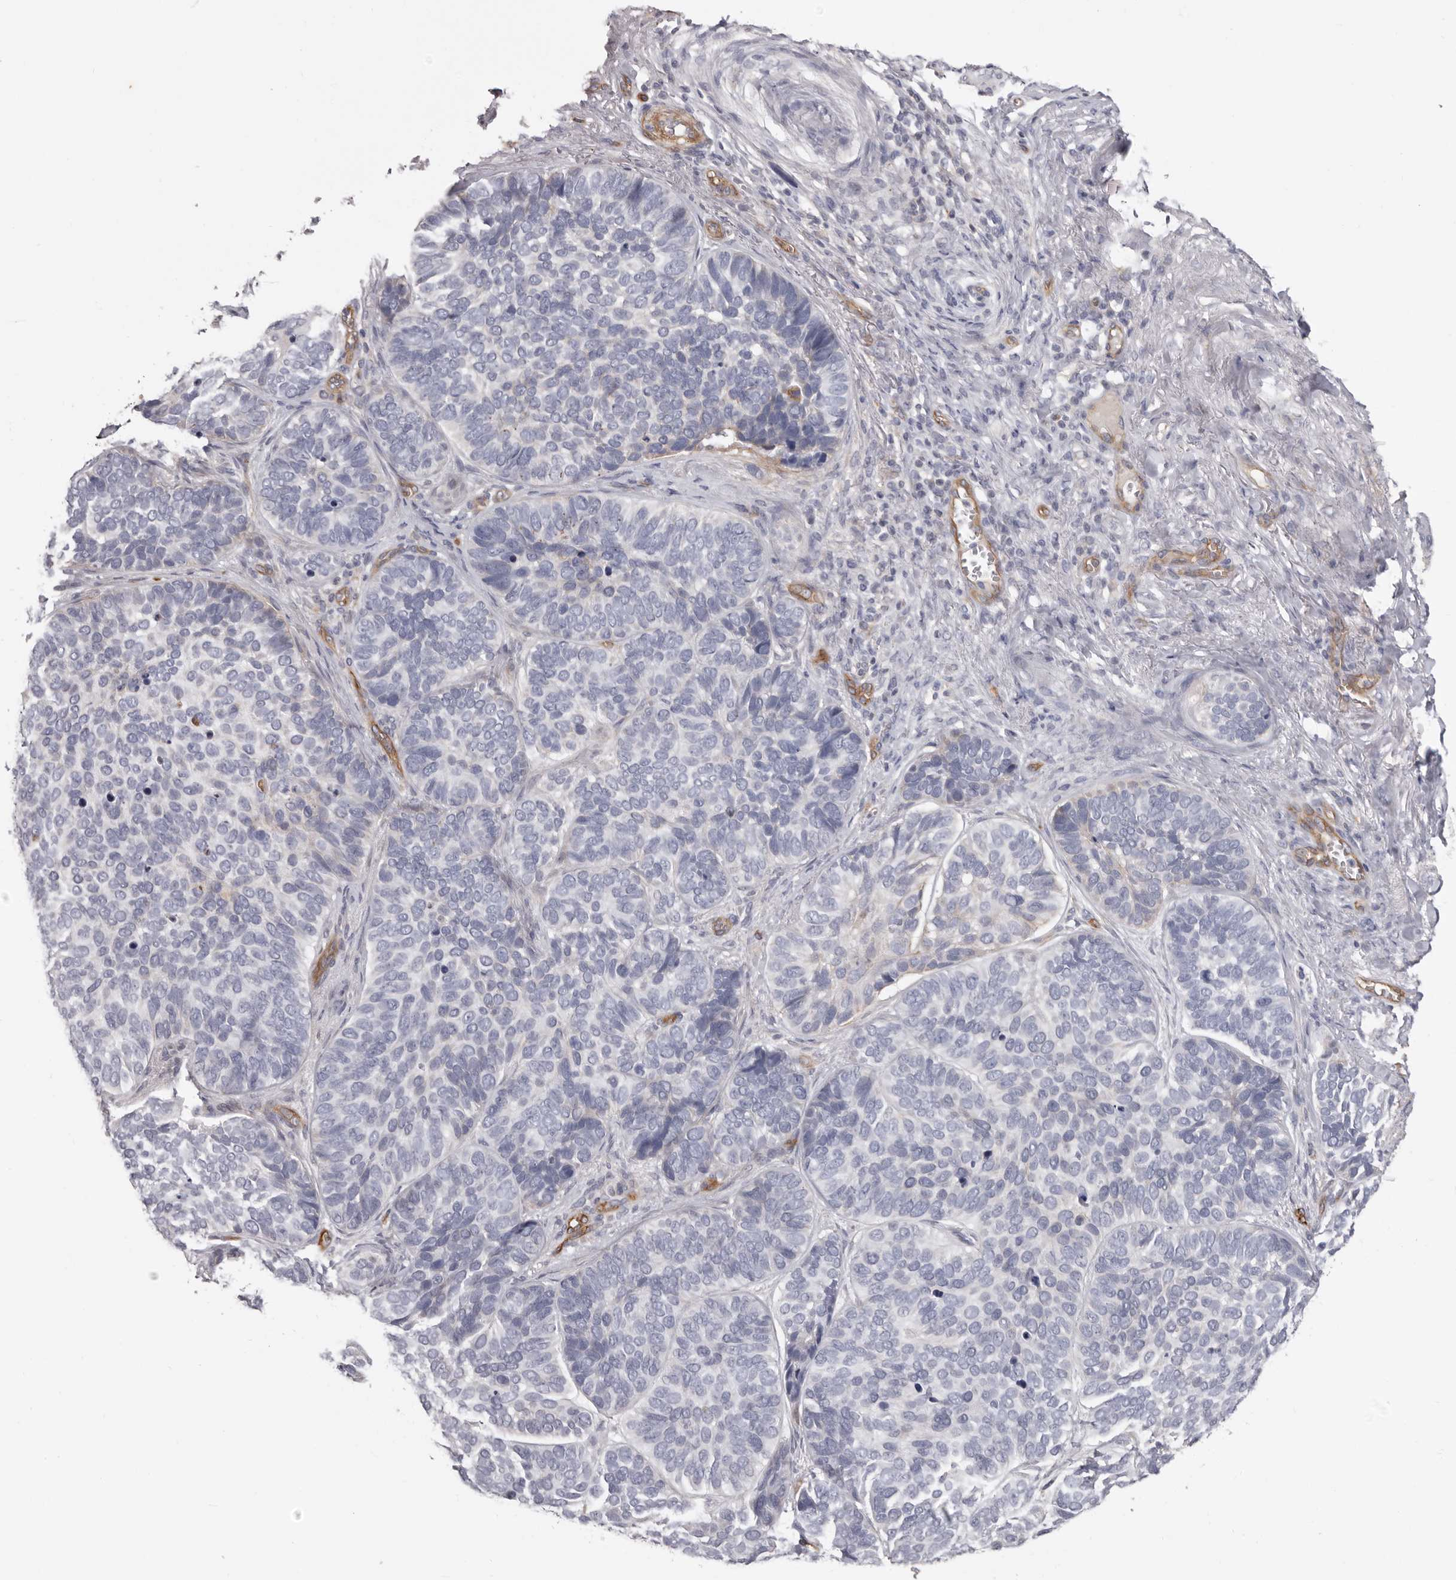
{"staining": {"intensity": "negative", "quantity": "none", "location": "none"}, "tissue": "skin cancer", "cell_type": "Tumor cells", "image_type": "cancer", "snomed": [{"axis": "morphology", "description": "Basal cell carcinoma"}, {"axis": "topography", "description": "Skin"}], "caption": "Immunohistochemistry (IHC) histopathology image of skin basal cell carcinoma stained for a protein (brown), which shows no staining in tumor cells. (Brightfield microscopy of DAB immunohistochemistry (IHC) at high magnification).", "gene": "ADGRL4", "patient": {"sex": "male", "age": 62}}